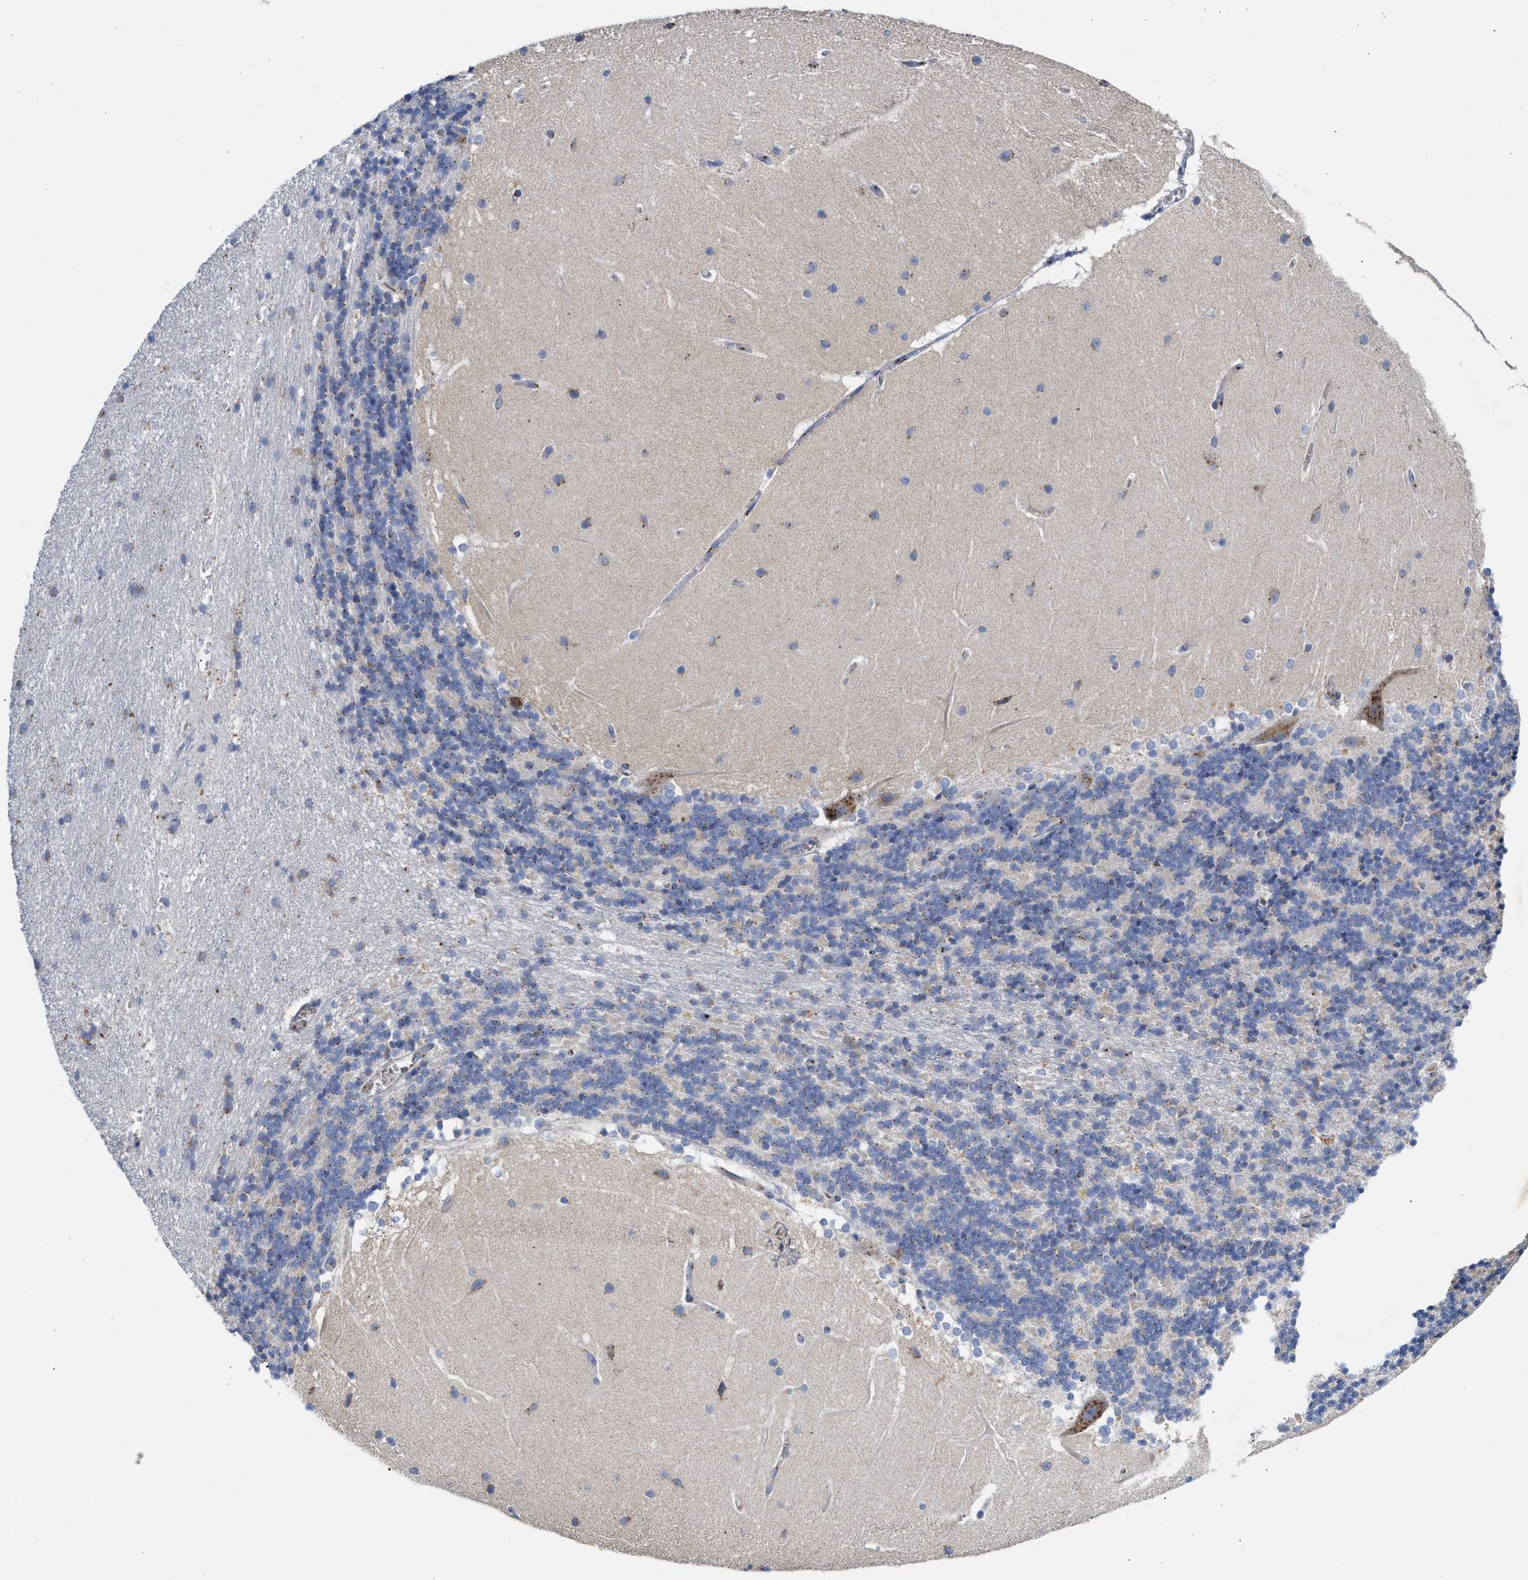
{"staining": {"intensity": "moderate", "quantity": "<25%", "location": "cytoplasmic/membranous"}, "tissue": "cerebellum", "cell_type": "Cells in granular layer", "image_type": "normal", "snomed": [{"axis": "morphology", "description": "Normal tissue, NOS"}, {"axis": "topography", "description": "Cerebellum"}], "caption": "Protein expression analysis of unremarkable human cerebellum reveals moderate cytoplasmic/membranous expression in about <25% of cells in granular layer. Nuclei are stained in blue.", "gene": "CCL2", "patient": {"sex": "female", "age": 19}}